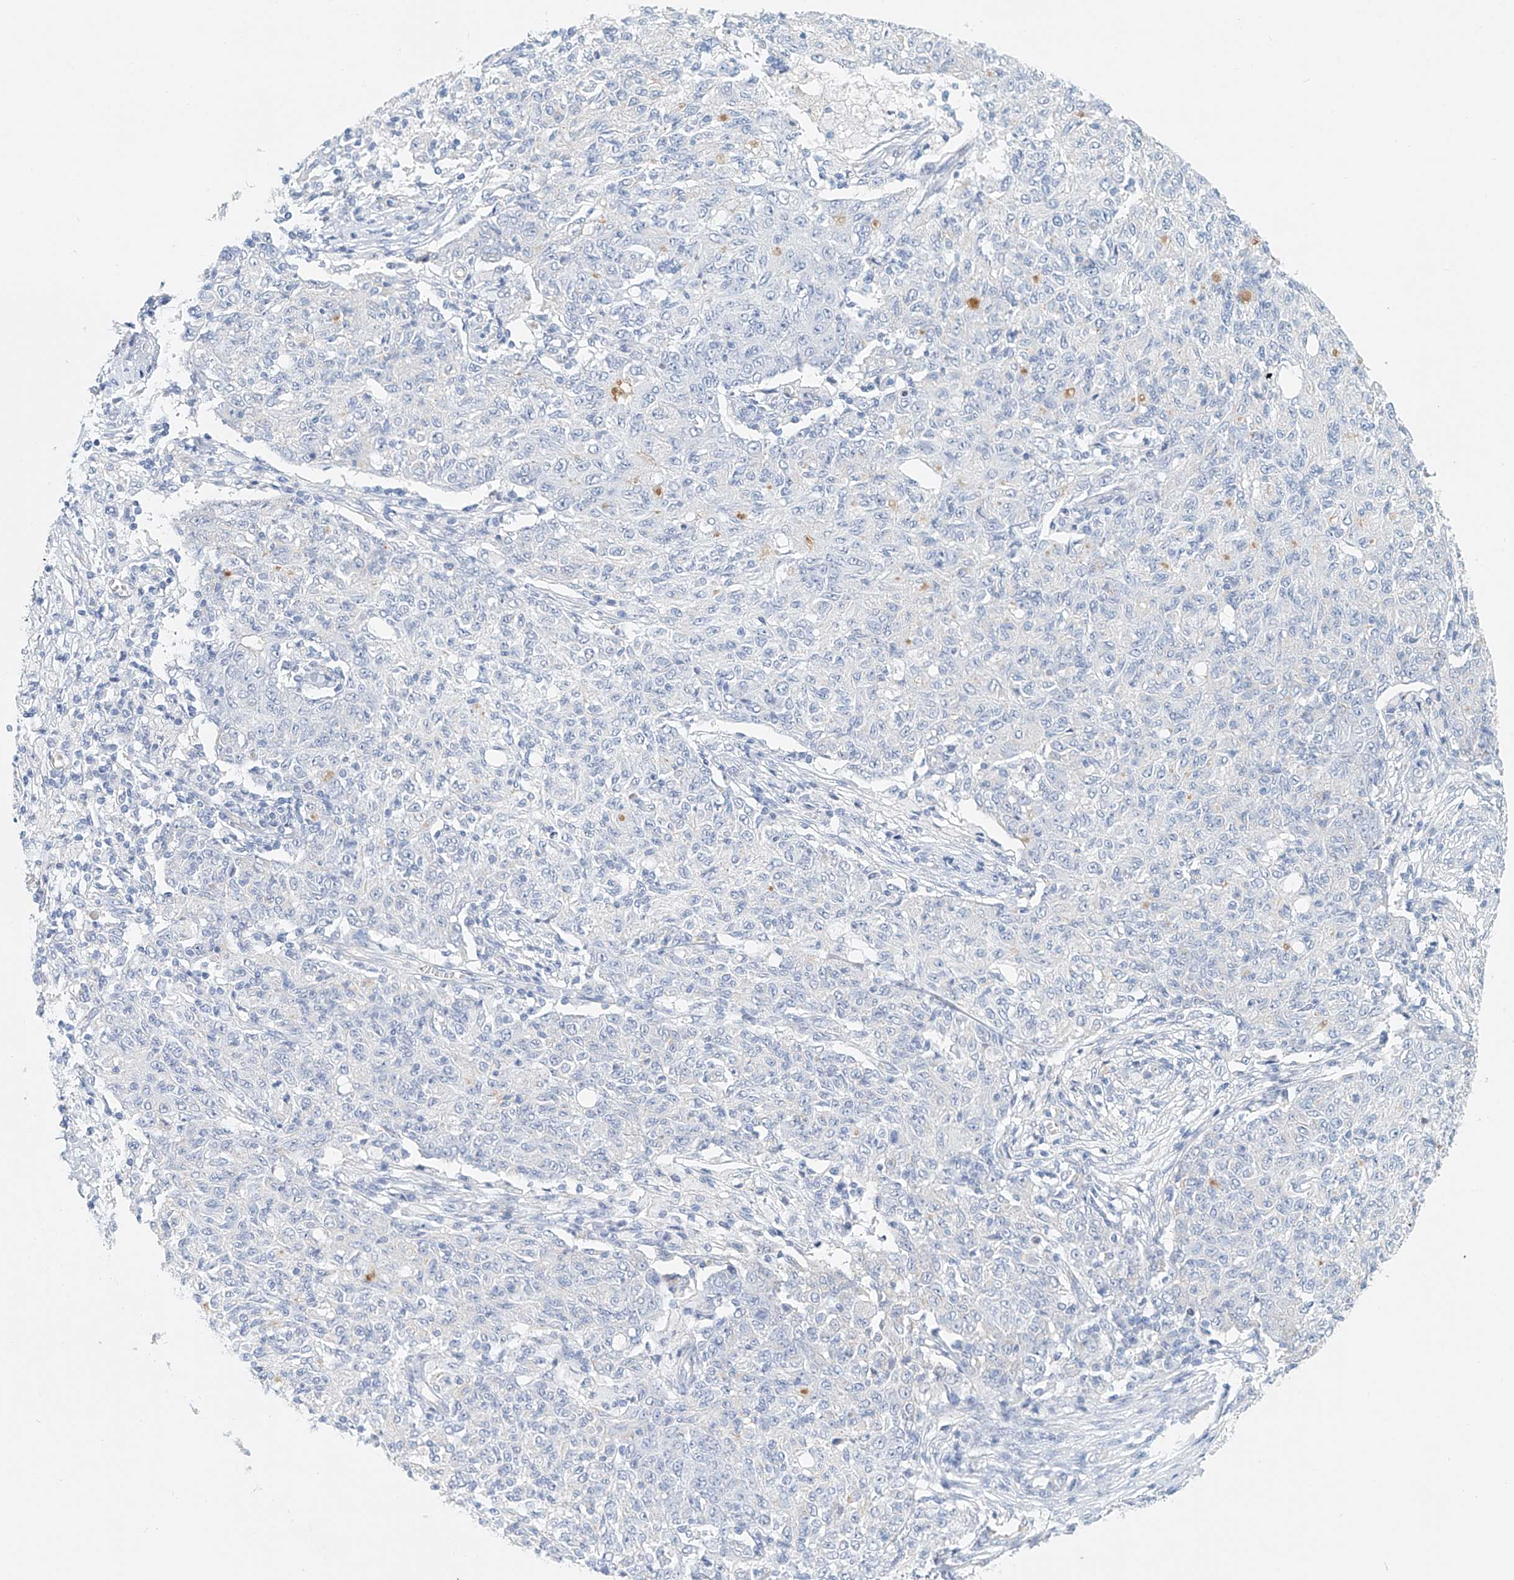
{"staining": {"intensity": "negative", "quantity": "none", "location": "none"}, "tissue": "ovarian cancer", "cell_type": "Tumor cells", "image_type": "cancer", "snomed": [{"axis": "morphology", "description": "Carcinoma, endometroid"}, {"axis": "topography", "description": "Ovary"}], "caption": "A high-resolution histopathology image shows immunohistochemistry staining of ovarian endometroid carcinoma, which demonstrates no significant positivity in tumor cells.", "gene": "FRYL", "patient": {"sex": "female", "age": 42}}